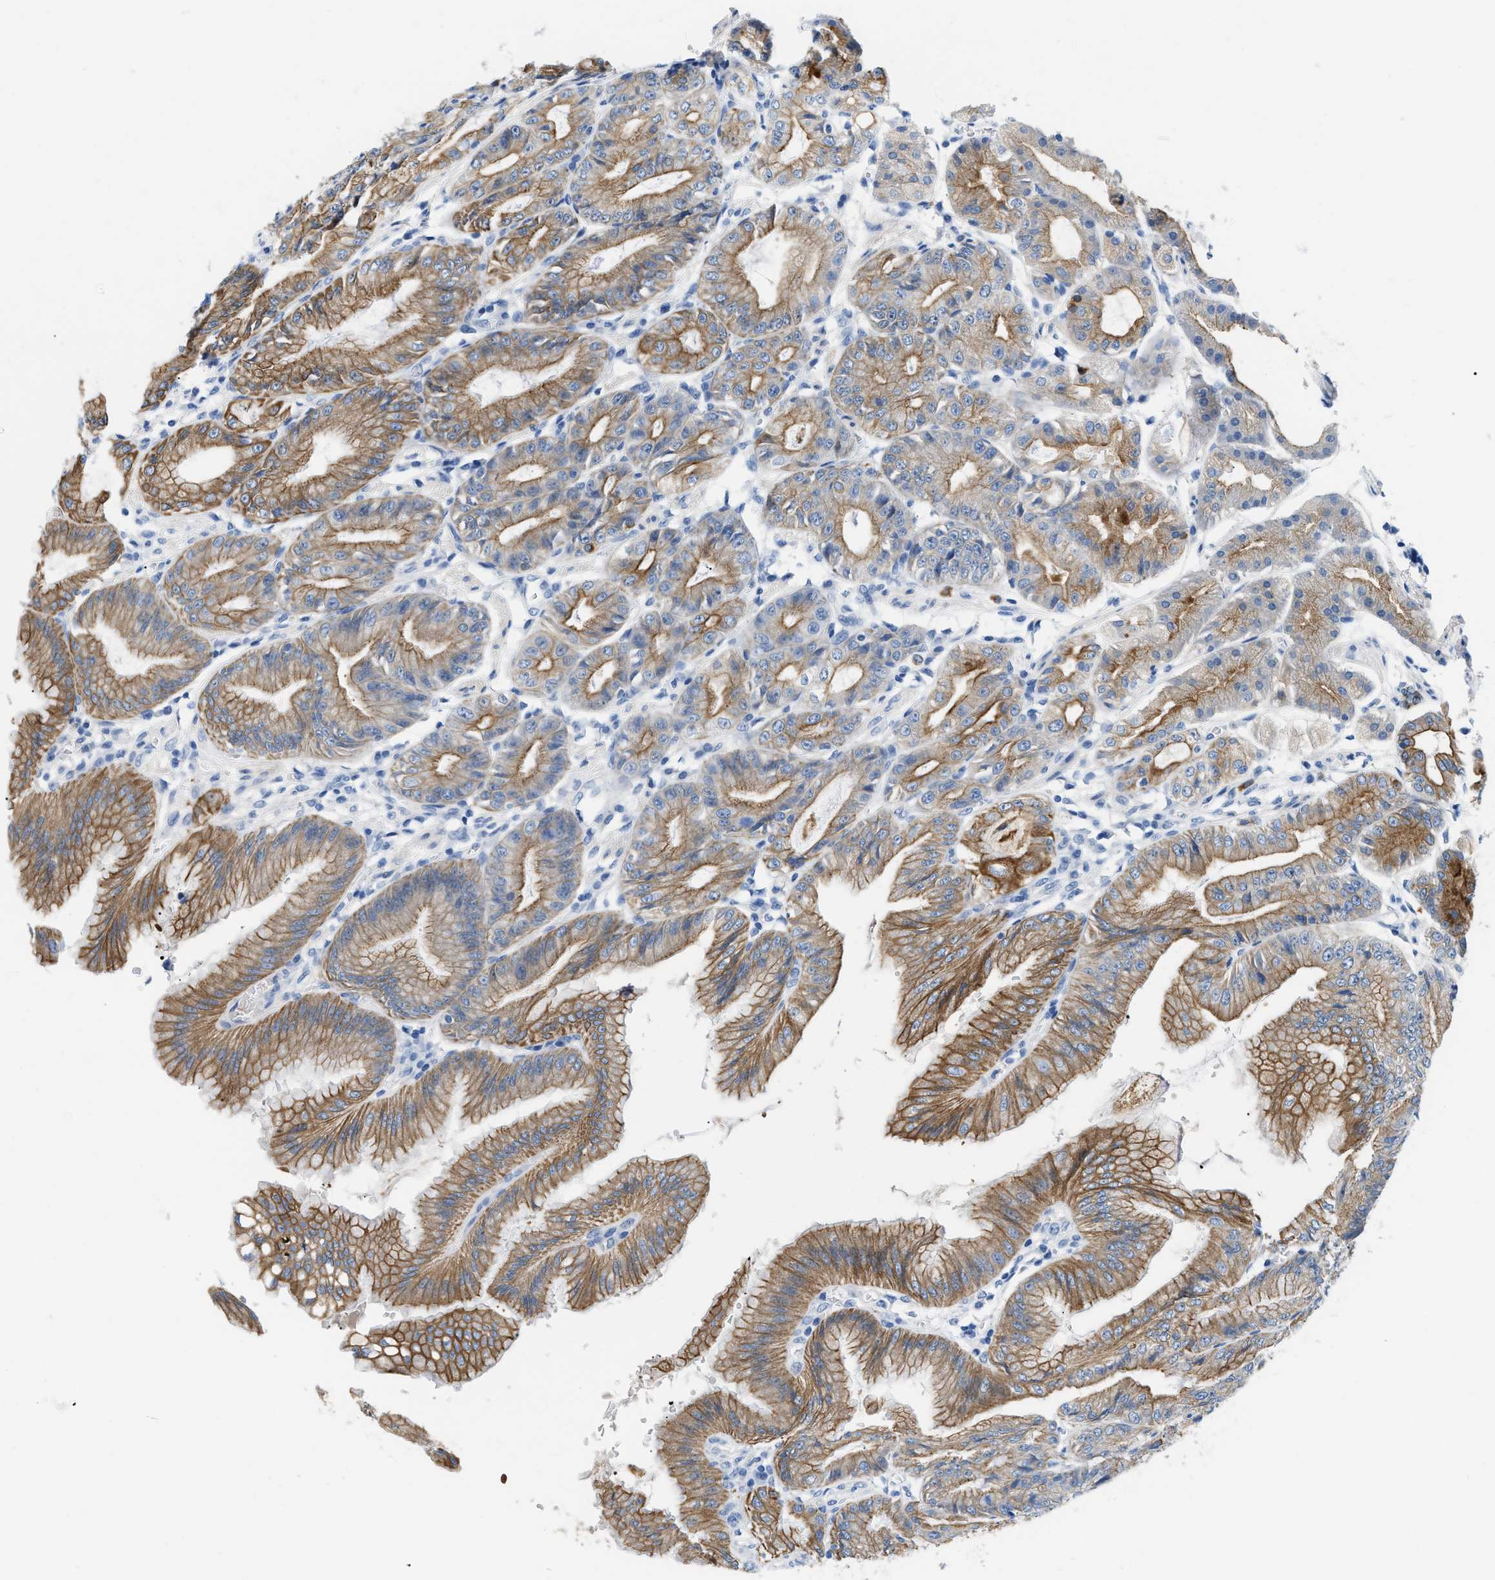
{"staining": {"intensity": "moderate", "quantity": ">75%", "location": "cytoplasmic/membranous"}, "tissue": "stomach", "cell_type": "Glandular cells", "image_type": "normal", "snomed": [{"axis": "morphology", "description": "Normal tissue, NOS"}, {"axis": "topography", "description": "Stomach, lower"}], "caption": "Protein analysis of benign stomach displays moderate cytoplasmic/membranous staining in approximately >75% of glandular cells.", "gene": "BPGM", "patient": {"sex": "male", "age": 71}}